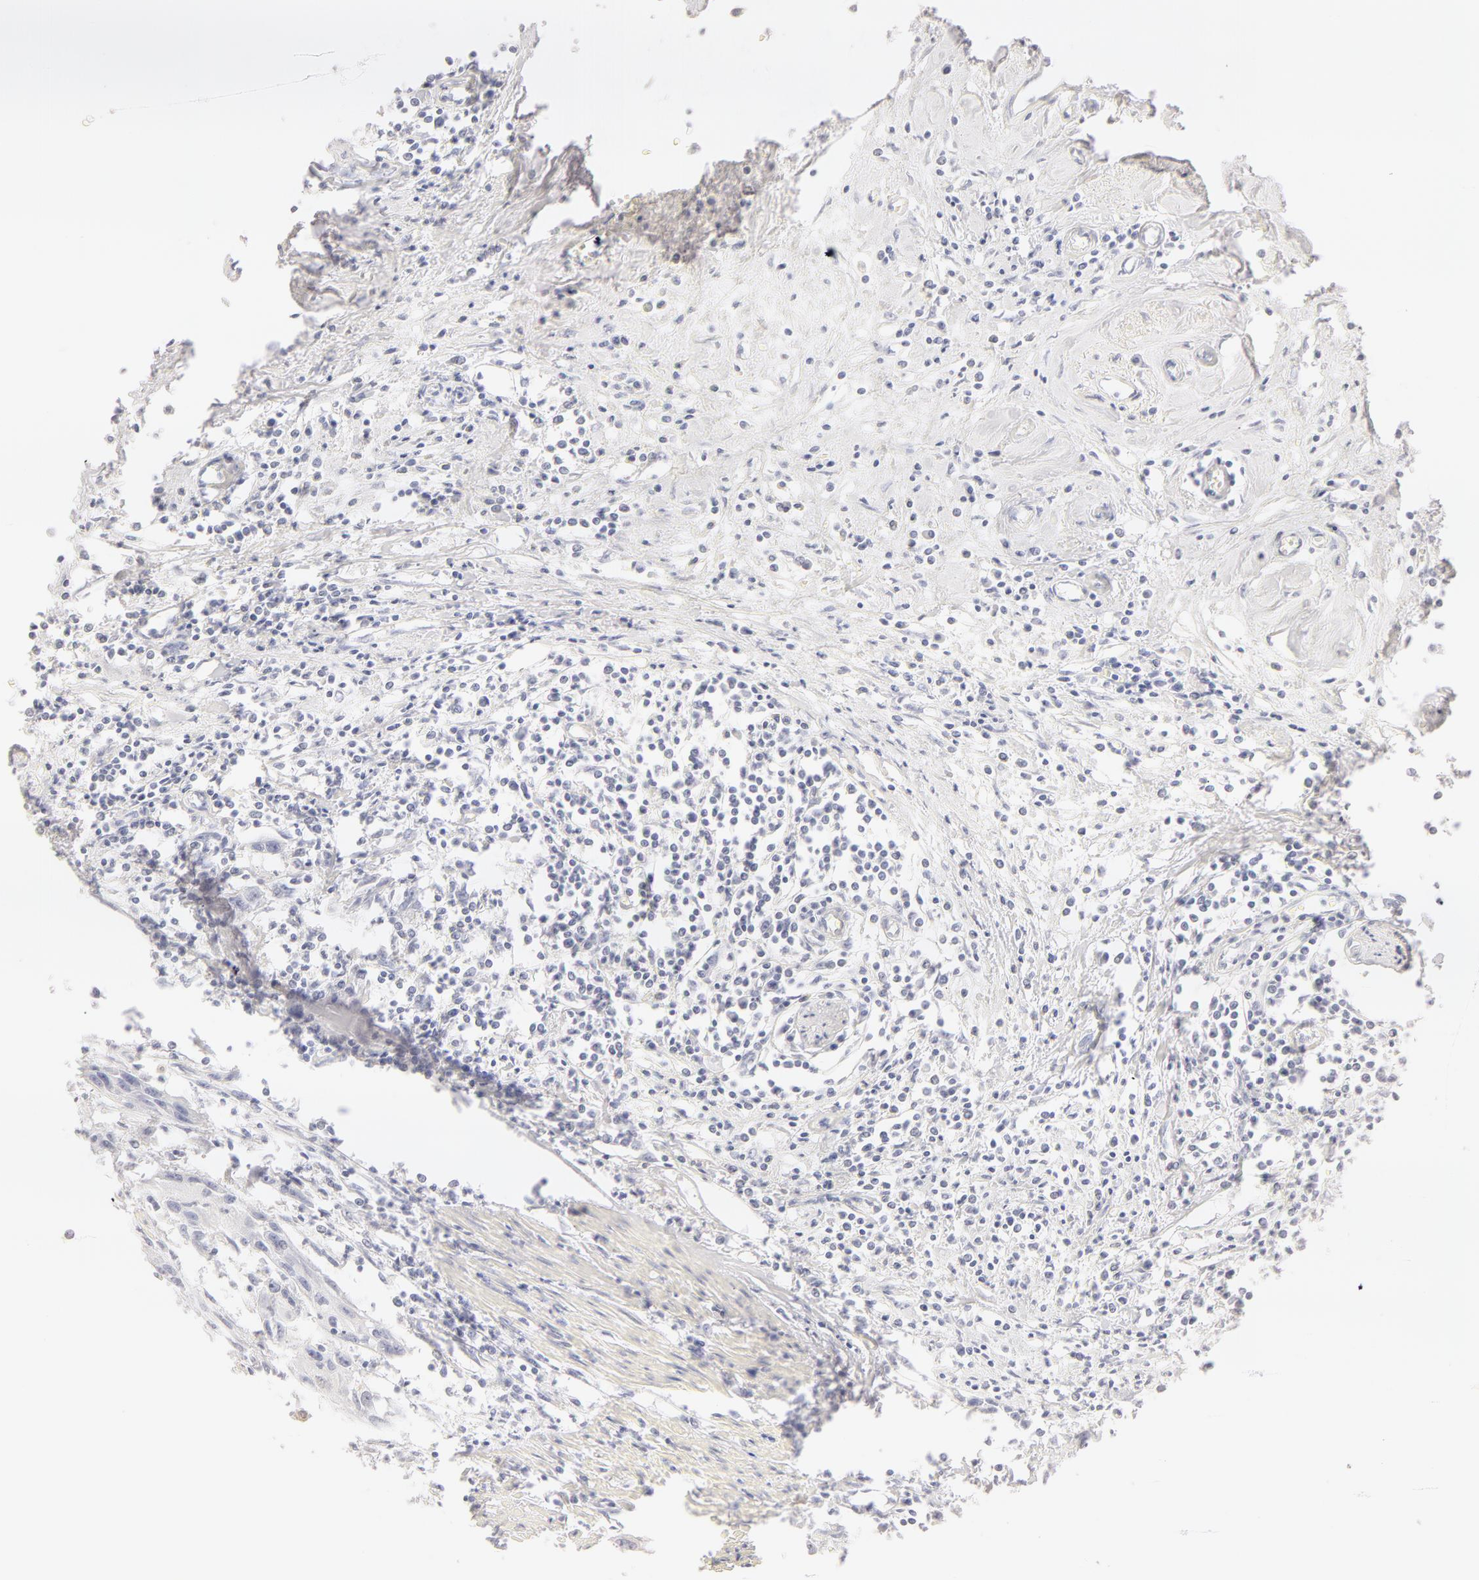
{"staining": {"intensity": "negative", "quantity": "none", "location": "none"}, "tissue": "urothelial cancer", "cell_type": "Tumor cells", "image_type": "cancer", "snomed": [{"axis": "morphology", "description": "Urothelial carcinoma, High grade"}, {"axis": "topography", "description": "Urinary bladder"}], "caption": "Immunohistochemical staining of urothelial cancer demonstrates no significant positivity in tumor cells.", "gene": "LGALS7B", "patient": {"sex": "male", "age": 54}}